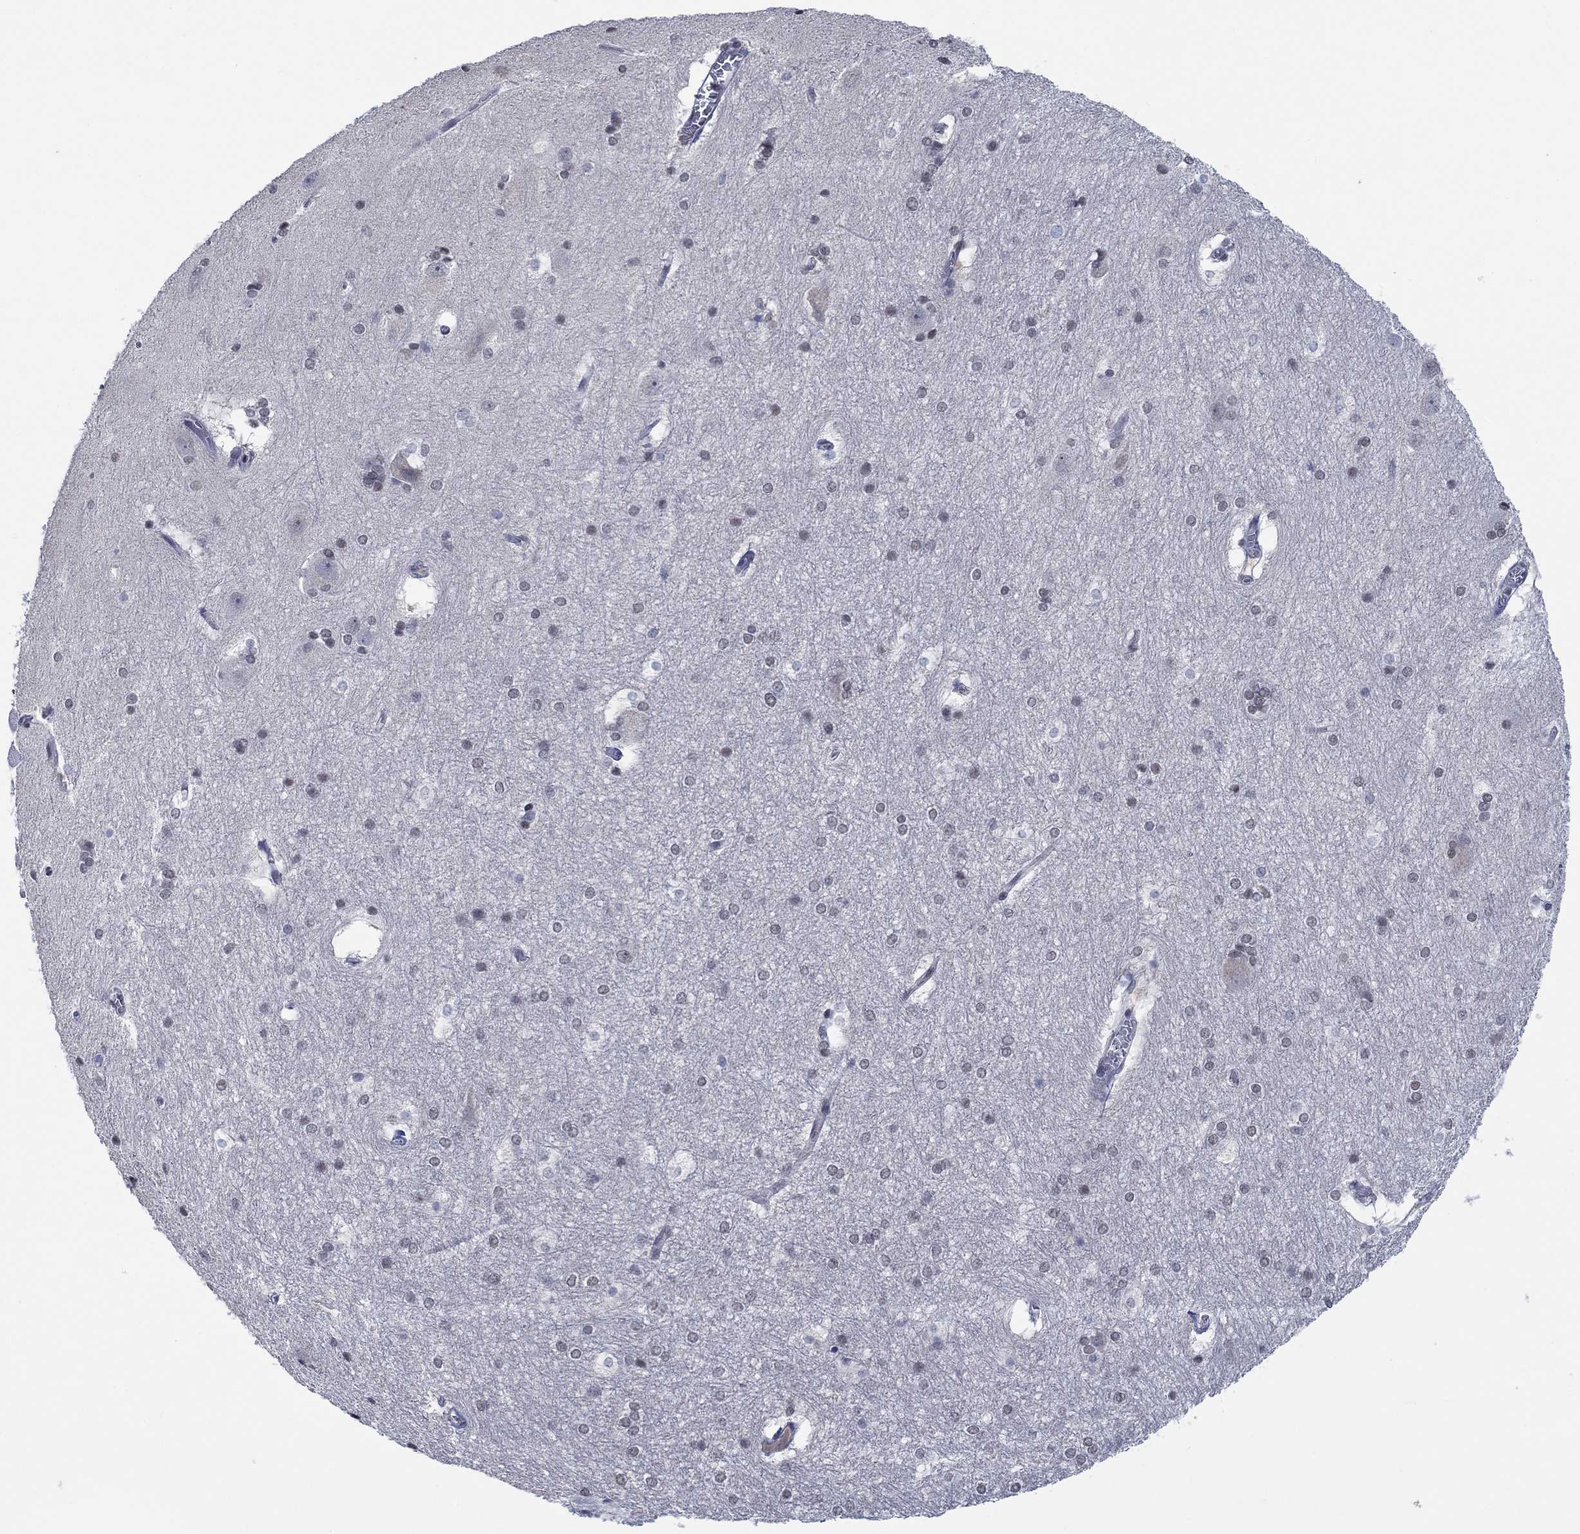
{"staining": {"intensity": "negative", "quantity": "none", "location": "none"}, "tissue": "hippocampus", "cell_type": "Glial cells", "image_type": "normal", "snomed": [{"axis": "morphology", "description": "Normal tissue, NOS"}, {"axis": "topography", "description": "Cerebral cortex"}, {"axis": "topography", "description": "Hippocampus"}], "caption": "DAB (3,3'-diaminobenzidine) immunohistochemical staining of normal human hippocampus demonstrates no significant staining in glial cells. (DAB immunohistochemistry (IHC), high magnification).", "gene": "HTN1", "patient": {"sex": "female", "age": 19}}